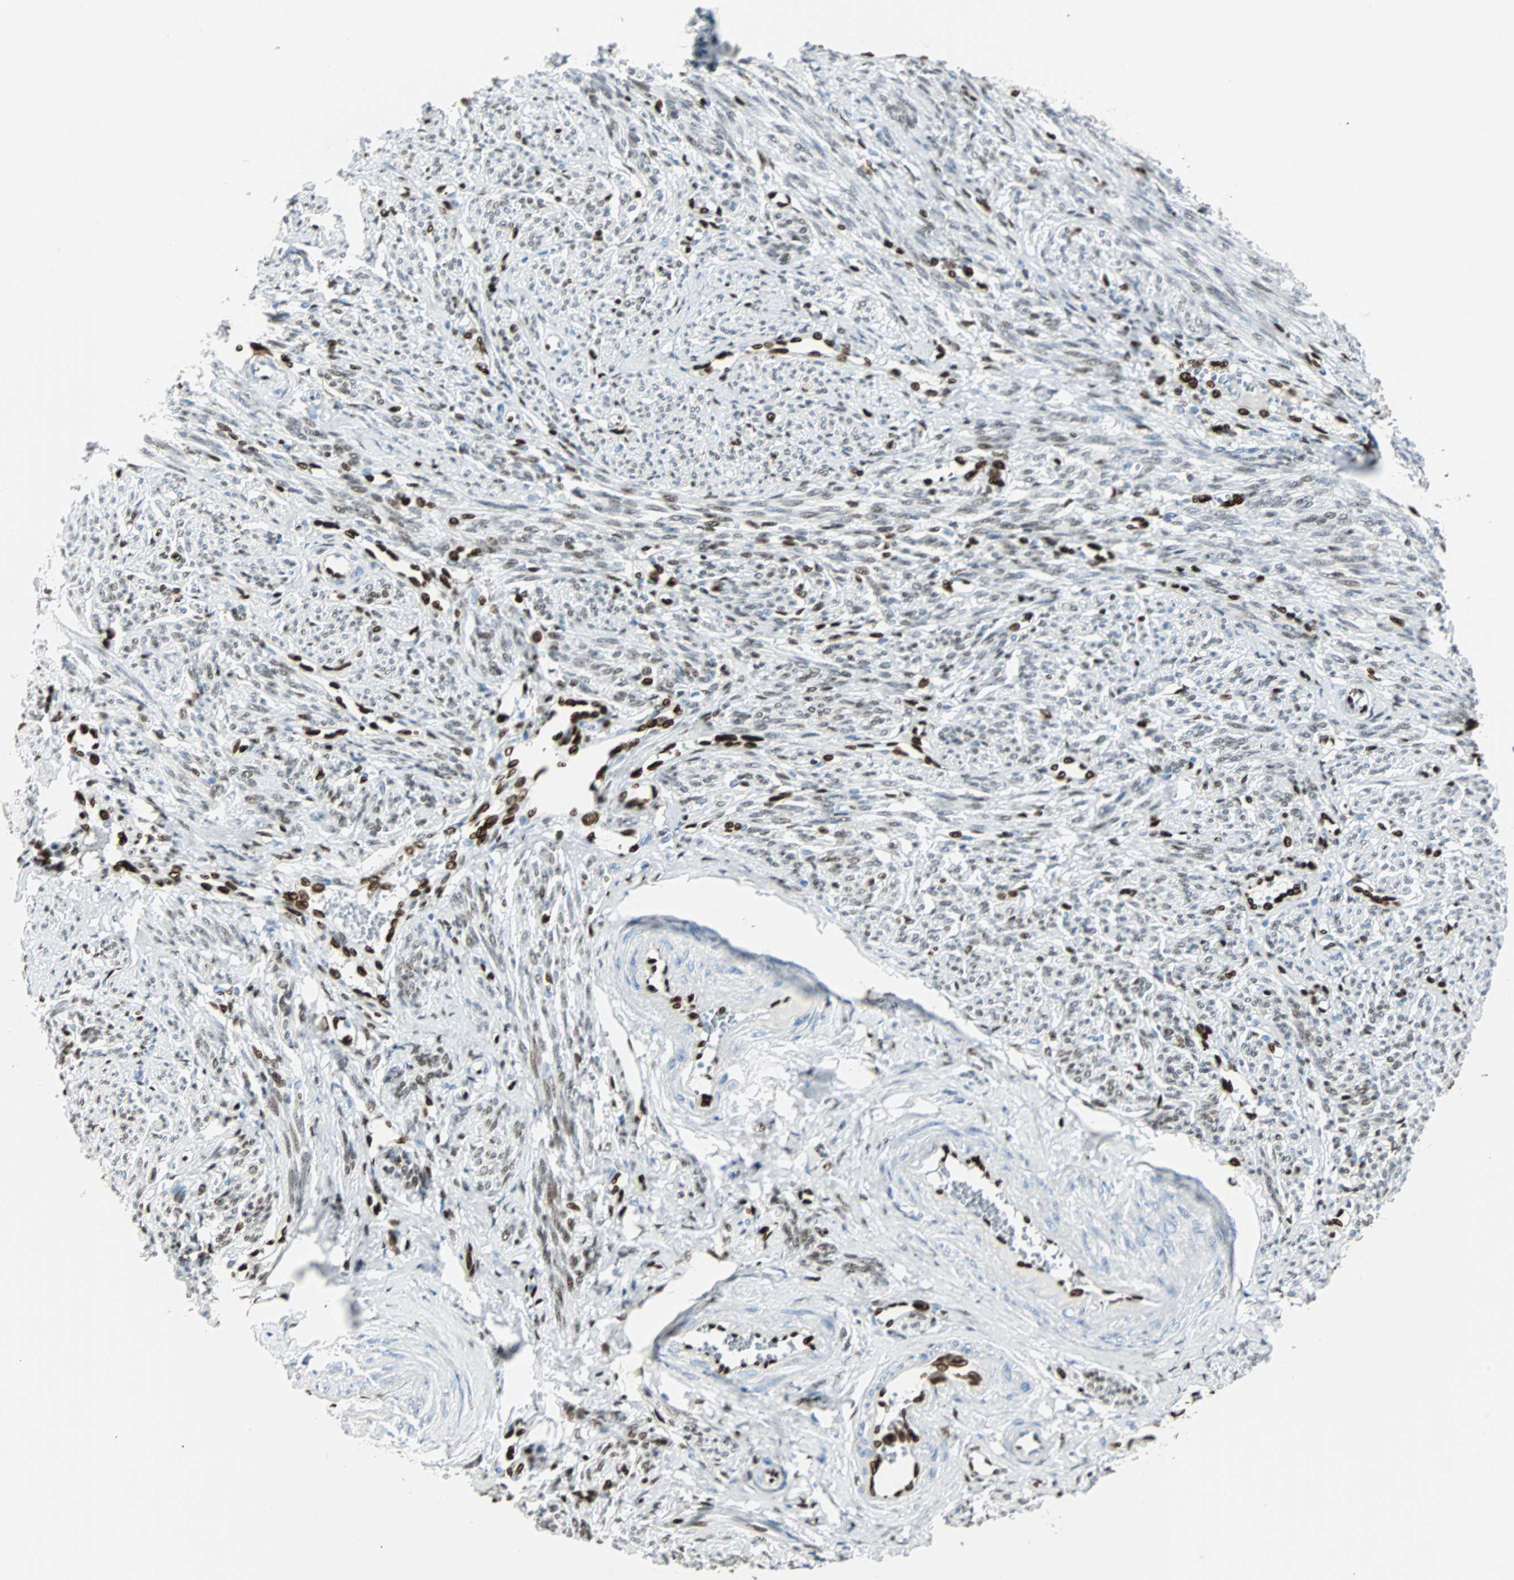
{"staining": {"intensity": "strong", "quantity": "<25%", "location": "nuclear"}, "tissue": "smooth muscle", "cell_type": "Smooth muscle cells", "image_type": "normal", "snomed": [{"axis": "morphology", "description": "Normal tissue, NOS"}, {"axis": "topography", "description": "Smooth muscle"}], "caption": "IHC staining of normal smooth muscle, which exhibits medium levels of strong nuclear expression in about <25% of smooth muscle cells indicating strong nuclear protein positivity. The staining was performed using DAB (brown) for protein detection and nuclei were counterstained in hematoxylin (blue).", "gene": "IL33", "patient": {"sex": "female", "age": 65}}